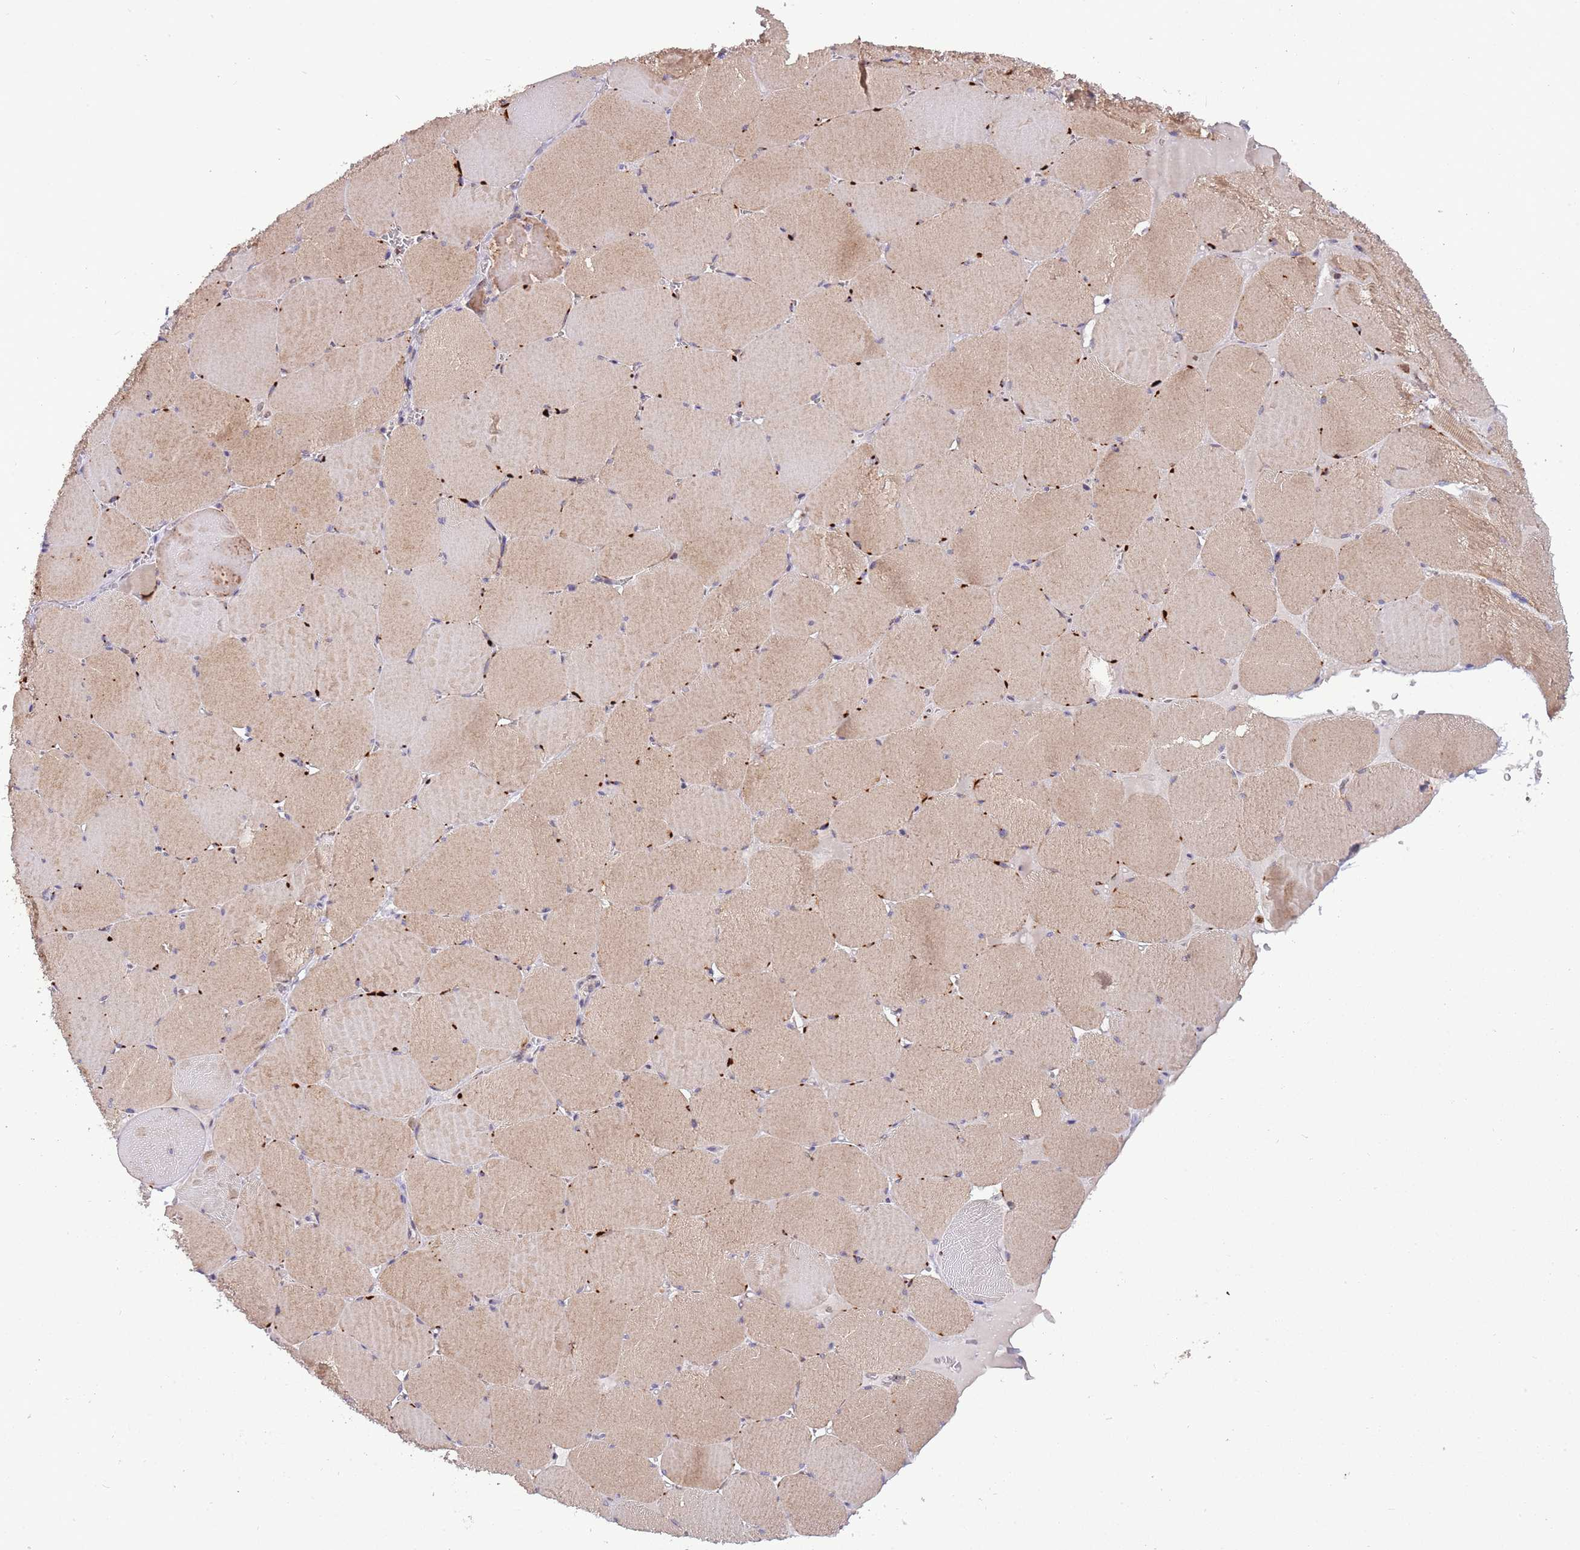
{"staining": {"intensity": "moderate", "quantity": ">75%", "location": "cytoplasmic/membranous"}, "tissue": "skeletal muscle", "cell_type": "Myocytes", "image_type": "normal", "snomed": [{"axis": "morphology", "description": "Normal tissue, NOS"}, {"axis": "topography", "description": "Skeletal muscle"}, {"axis": "topography", "description": "Head-Neck"}], "caption": "Benign skeletal muscle was stained to show a protein in brown. There is medium levels of moderate cytoplasmic/membranous expression in about >75% of myocytes. (IHC, brightfield microscopy, high magnification).", "gene": "TRIM27", "patient": {"sex": "male", "age": 66}}